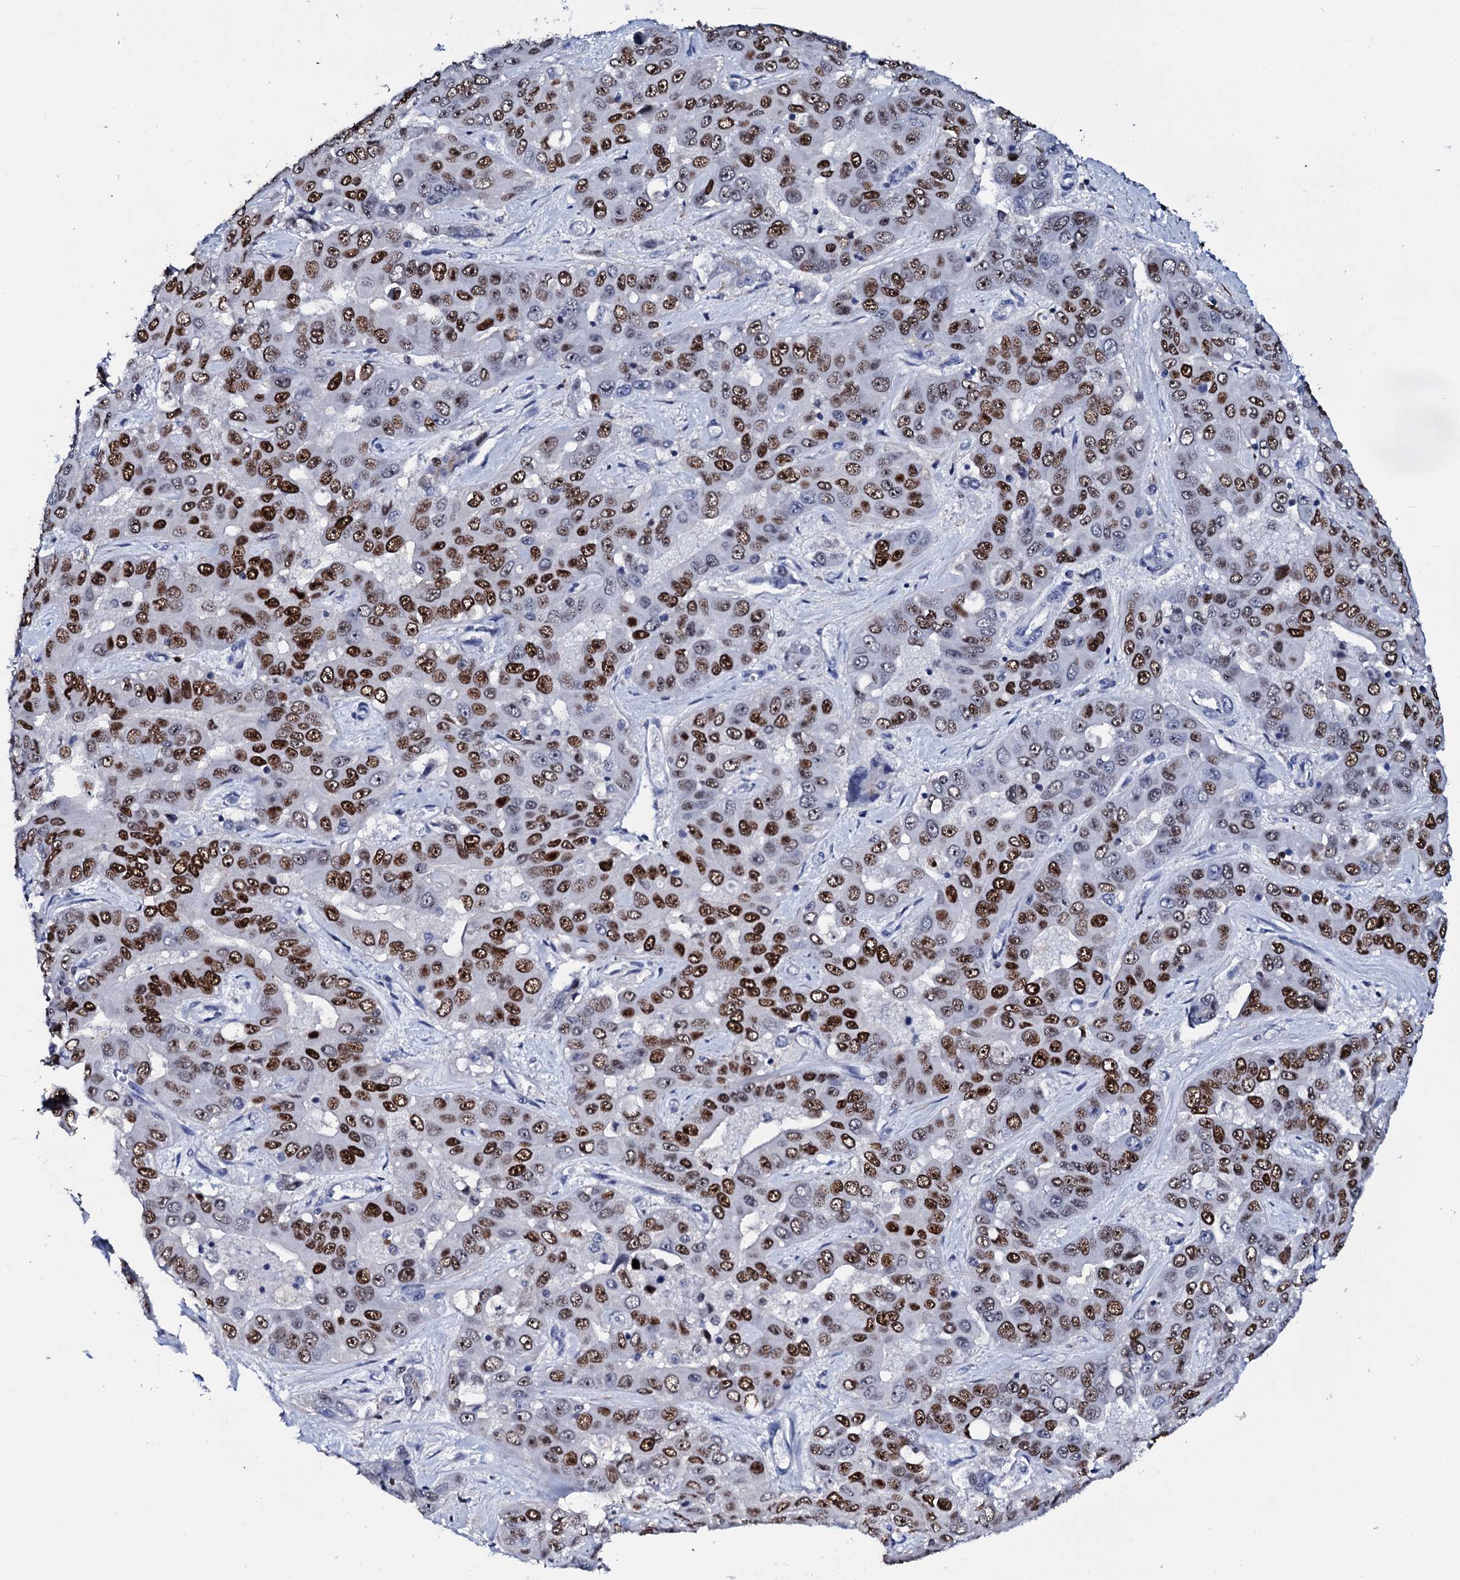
{"staining": {"intensity": "moderate", "quantity": ">75%", "location": "nuclear"}, "tissue": "liver cancer", "cell_type": "Tumor cells", "image_type": "cancer", "snomed": [{"axis": "morphology", "description": "Cholangiocarcinoma"}, {"axis": "topography", "description": "Liver"}], "caption": "A brown stain labels moderate nuclear staining of a protein in human liver cancer (cholangiocarcinoma) tumor cells.", "gene": "NPM2", "patient": {"sex": "female", "age": 52}}